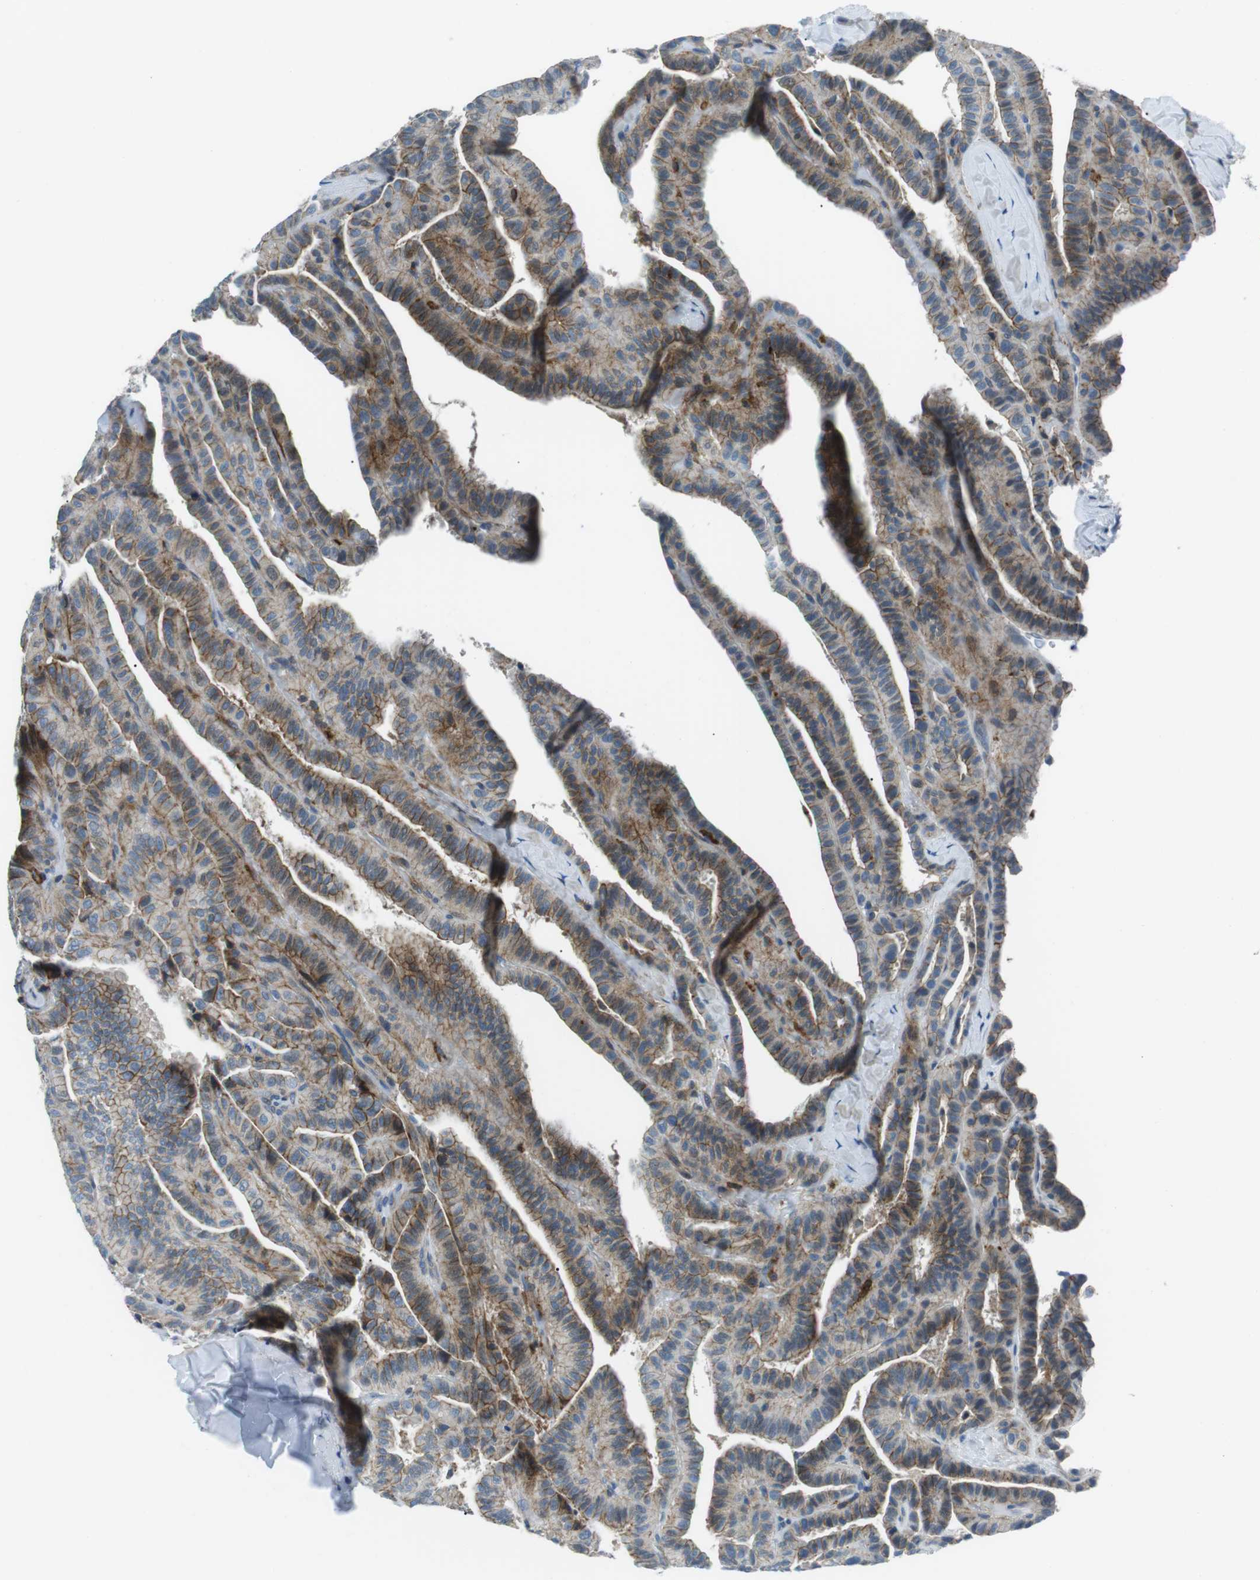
{"staining": {"intensity": "moderate", "quantity": ">75%", "location": "cytoplasmic/membranous"}, "tissue": "thyroid cancer", "cell_type": "Tumor cells", "image_type": "cancer", "snomed": [{"axis": "morphology", "description": "Papillary adenocarcinoma, NOS"}, {"axis": "topography", "description": "Thyroid gland"}], "caption": "Papillary adenocarcinoma (thyroid) stained with a brown dye demonstrates moderate cytoplasmic/membranous positive expression in approximately >75% of tumor cells.", "gene": "ARVCF", "patient": {"sex": "male", "age": 77}}